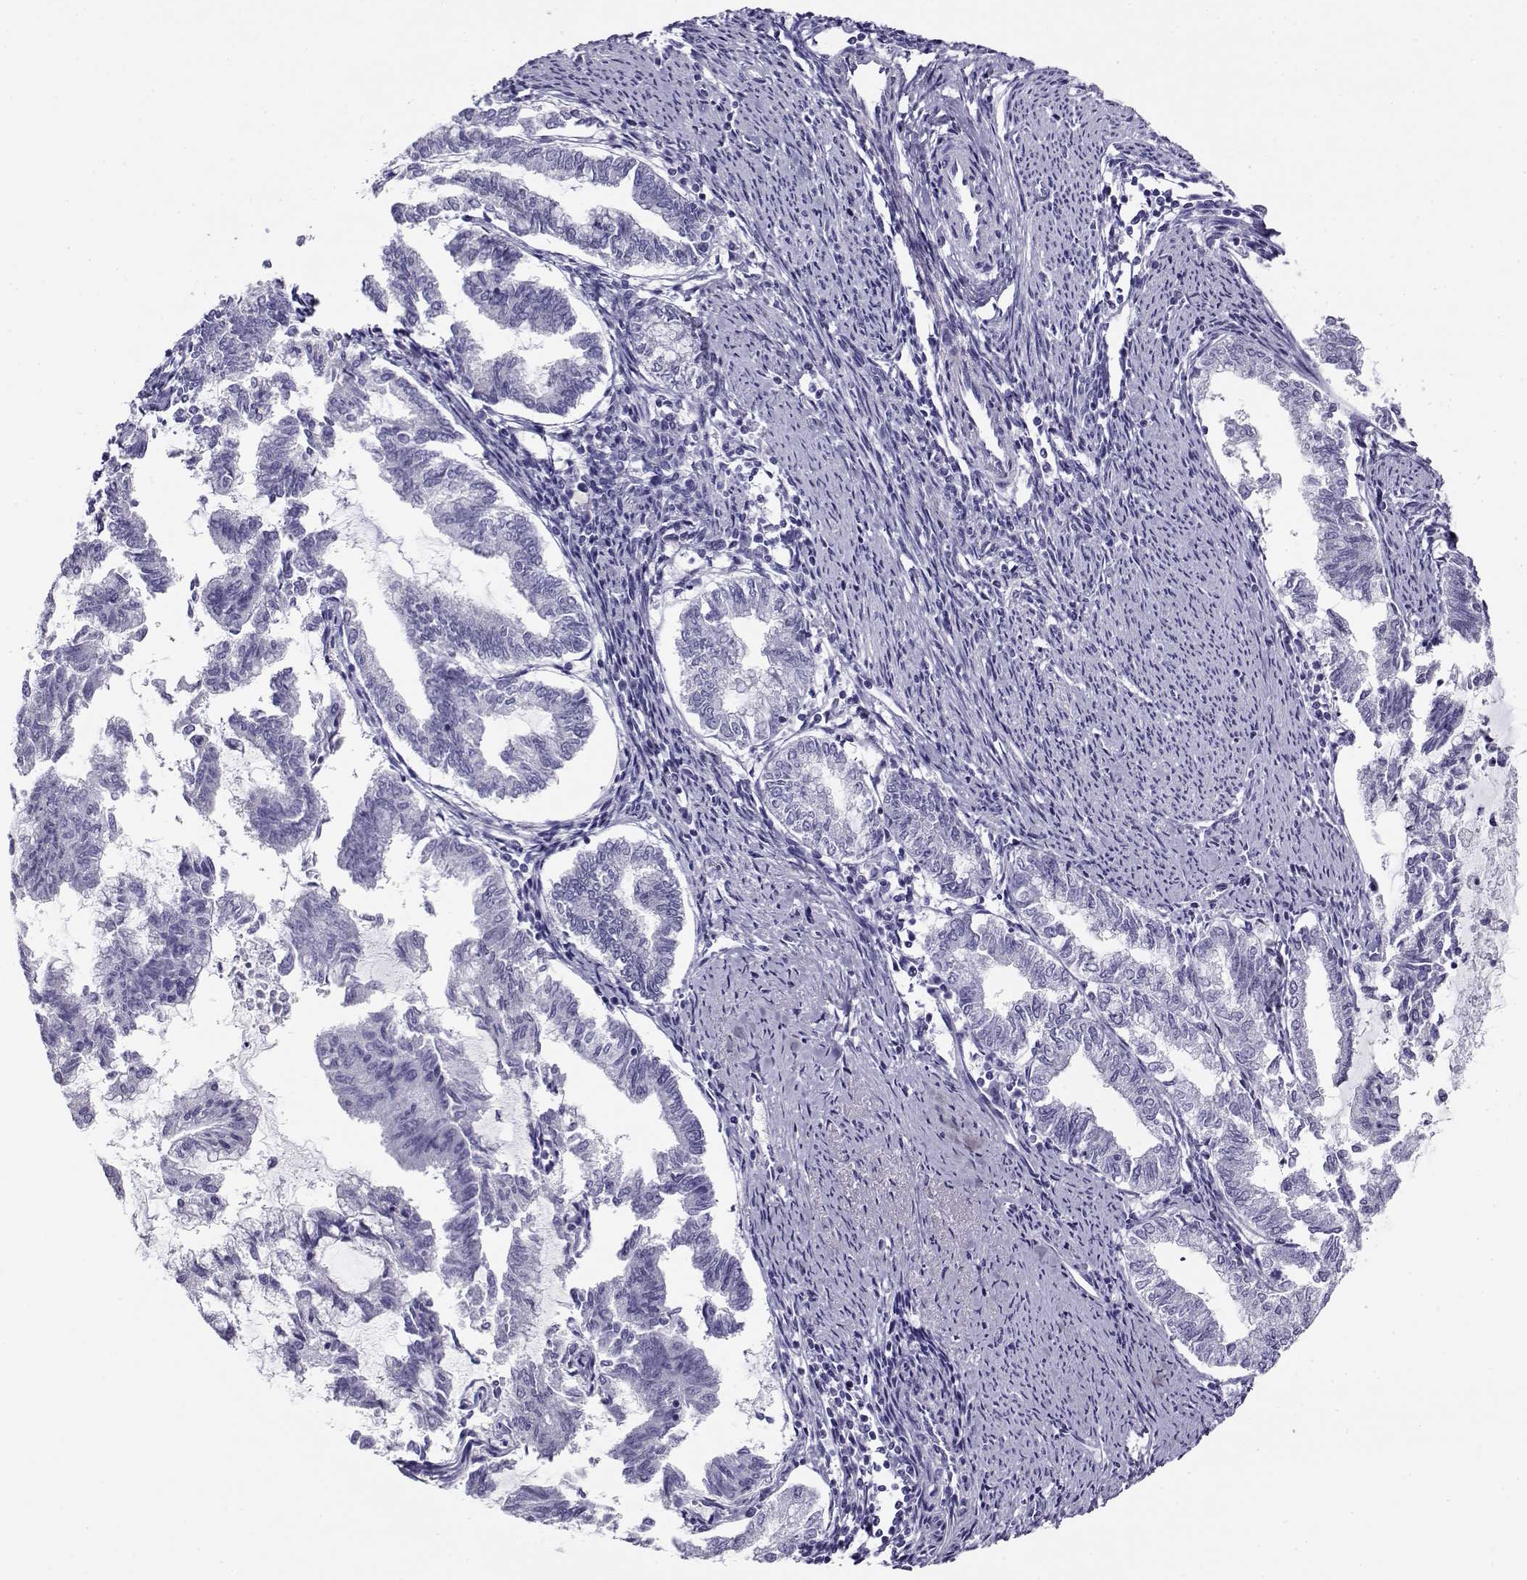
{"staining": {"intensity": "negative", "quantity": "none", "location": "none"}, "tissue": "endometrial cancer", "cell_type": "Tumor cells", "image_type": "cancer", "snomed": [{"axis": "morphology", "description": "Adenocarcinoma, NOS"}, {"axis": "topography", "description": "Endometrium"}], "caption": "Tumor cells show no significant protein expression in endometrial adenocarcinoma. (DAB (3,3'-diaminobenzidine) immunohistochemistry (IHC) visualized using brightfield microscopy, high magnification).", "gene": "CABS1", "patient": {"sex": "female", "age": 79}}